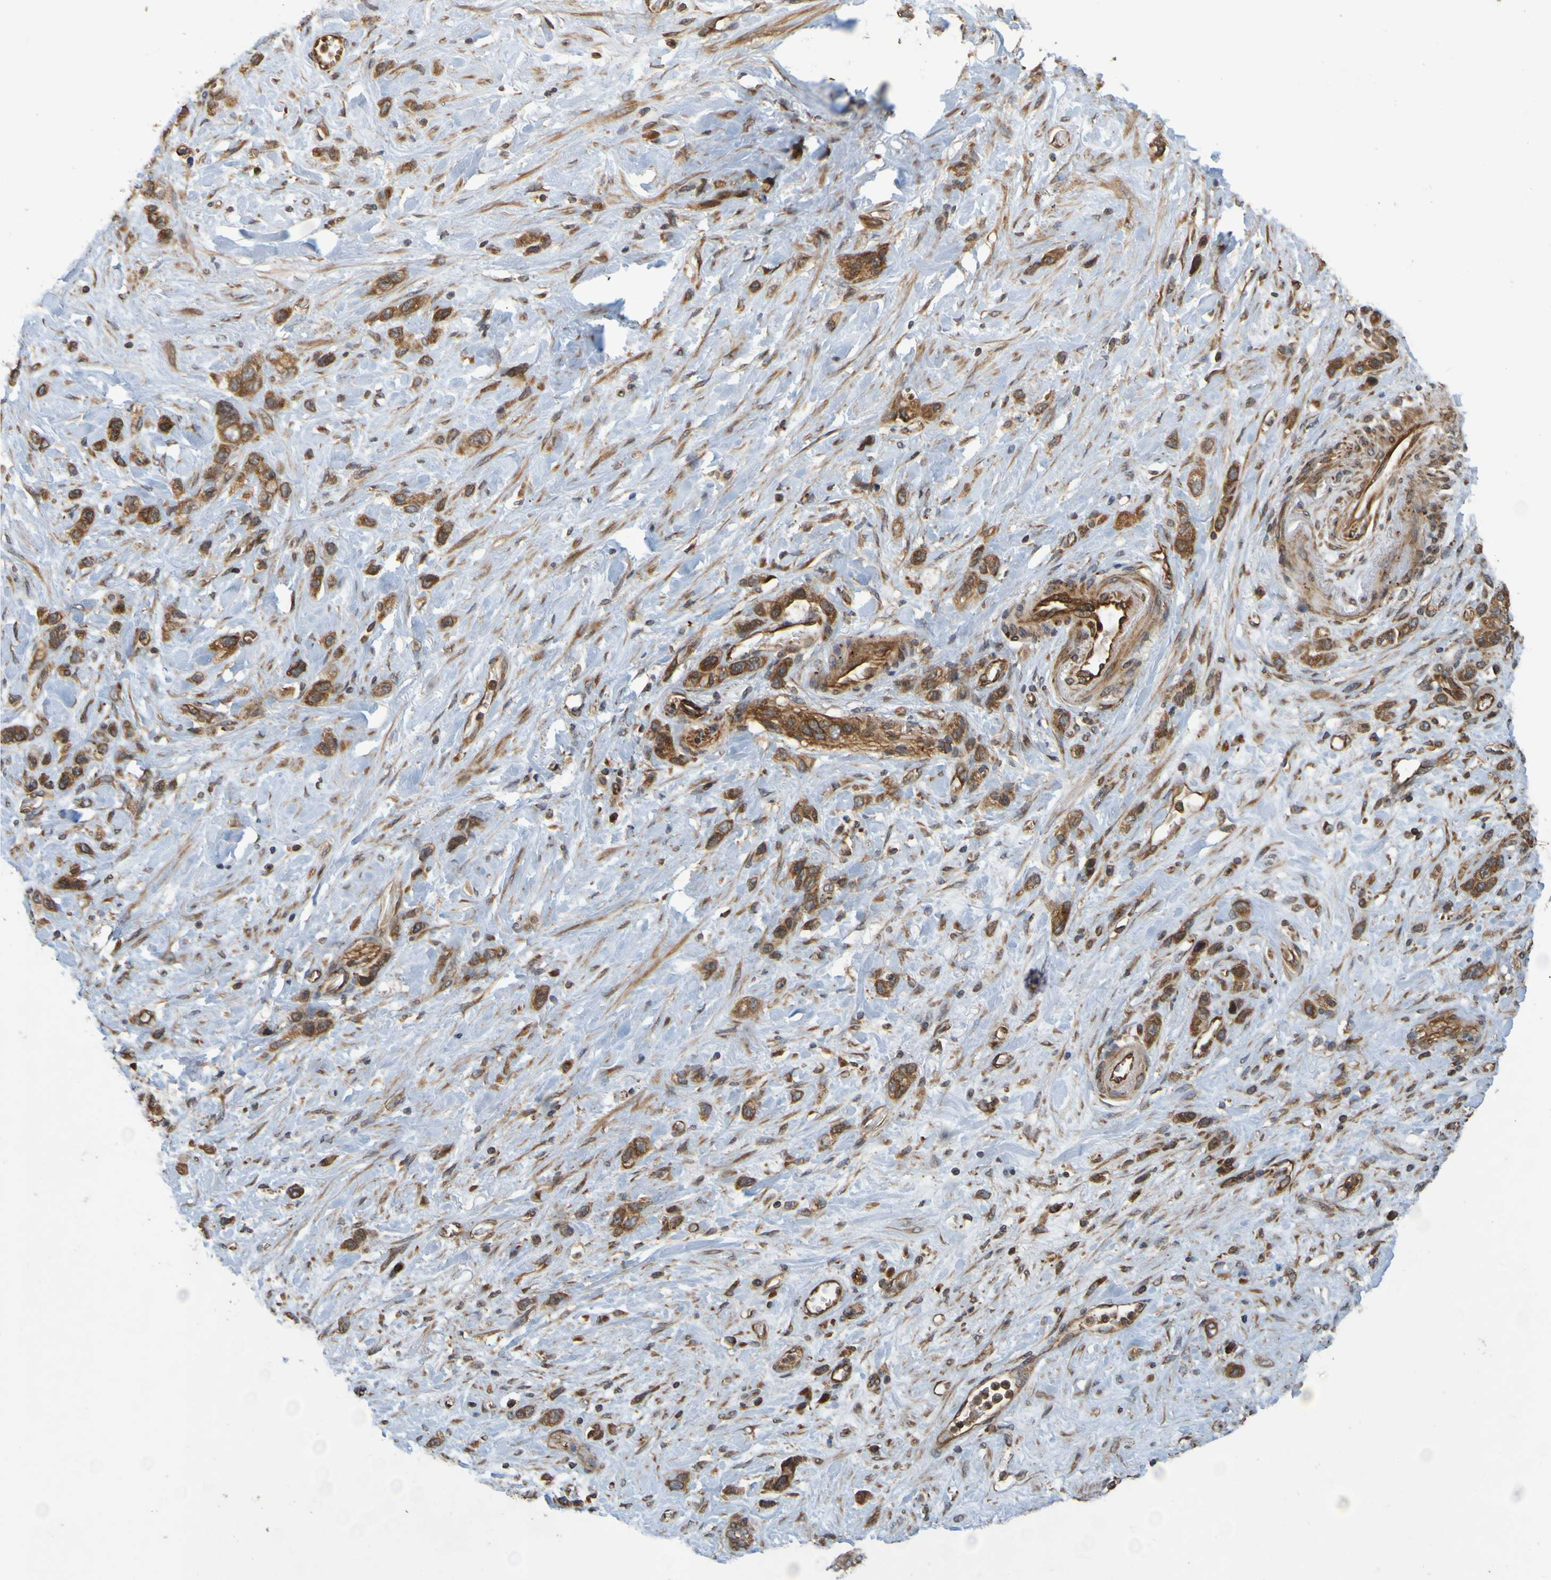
{"staining": {"intensity": "strong", "quantity": ">75%", "location": "cytoplasmic/membranous"}, "tissue": "stomach cancer", "cell_type": "Tumor cells", "image_type": "cancer", "snomed": [{"axis": "morphology", "description": "Adenocarcinoma, NOS"}, {"axis": "morphology", "description": "Adenocarcinoma, High grade"}, {"axis": "topography", "description": "Stomach, upper"}, {"axis": "topography", "description": "Stomach, lower"}], "caption": "A high amount of strong cytoplasmic/membranous positivity is appreciated in approximately >75% of tumor cells in stomach adenocarcinoma tissue.", "gene": "OCRL", "patient": {"sex": "female", "age": 65}}